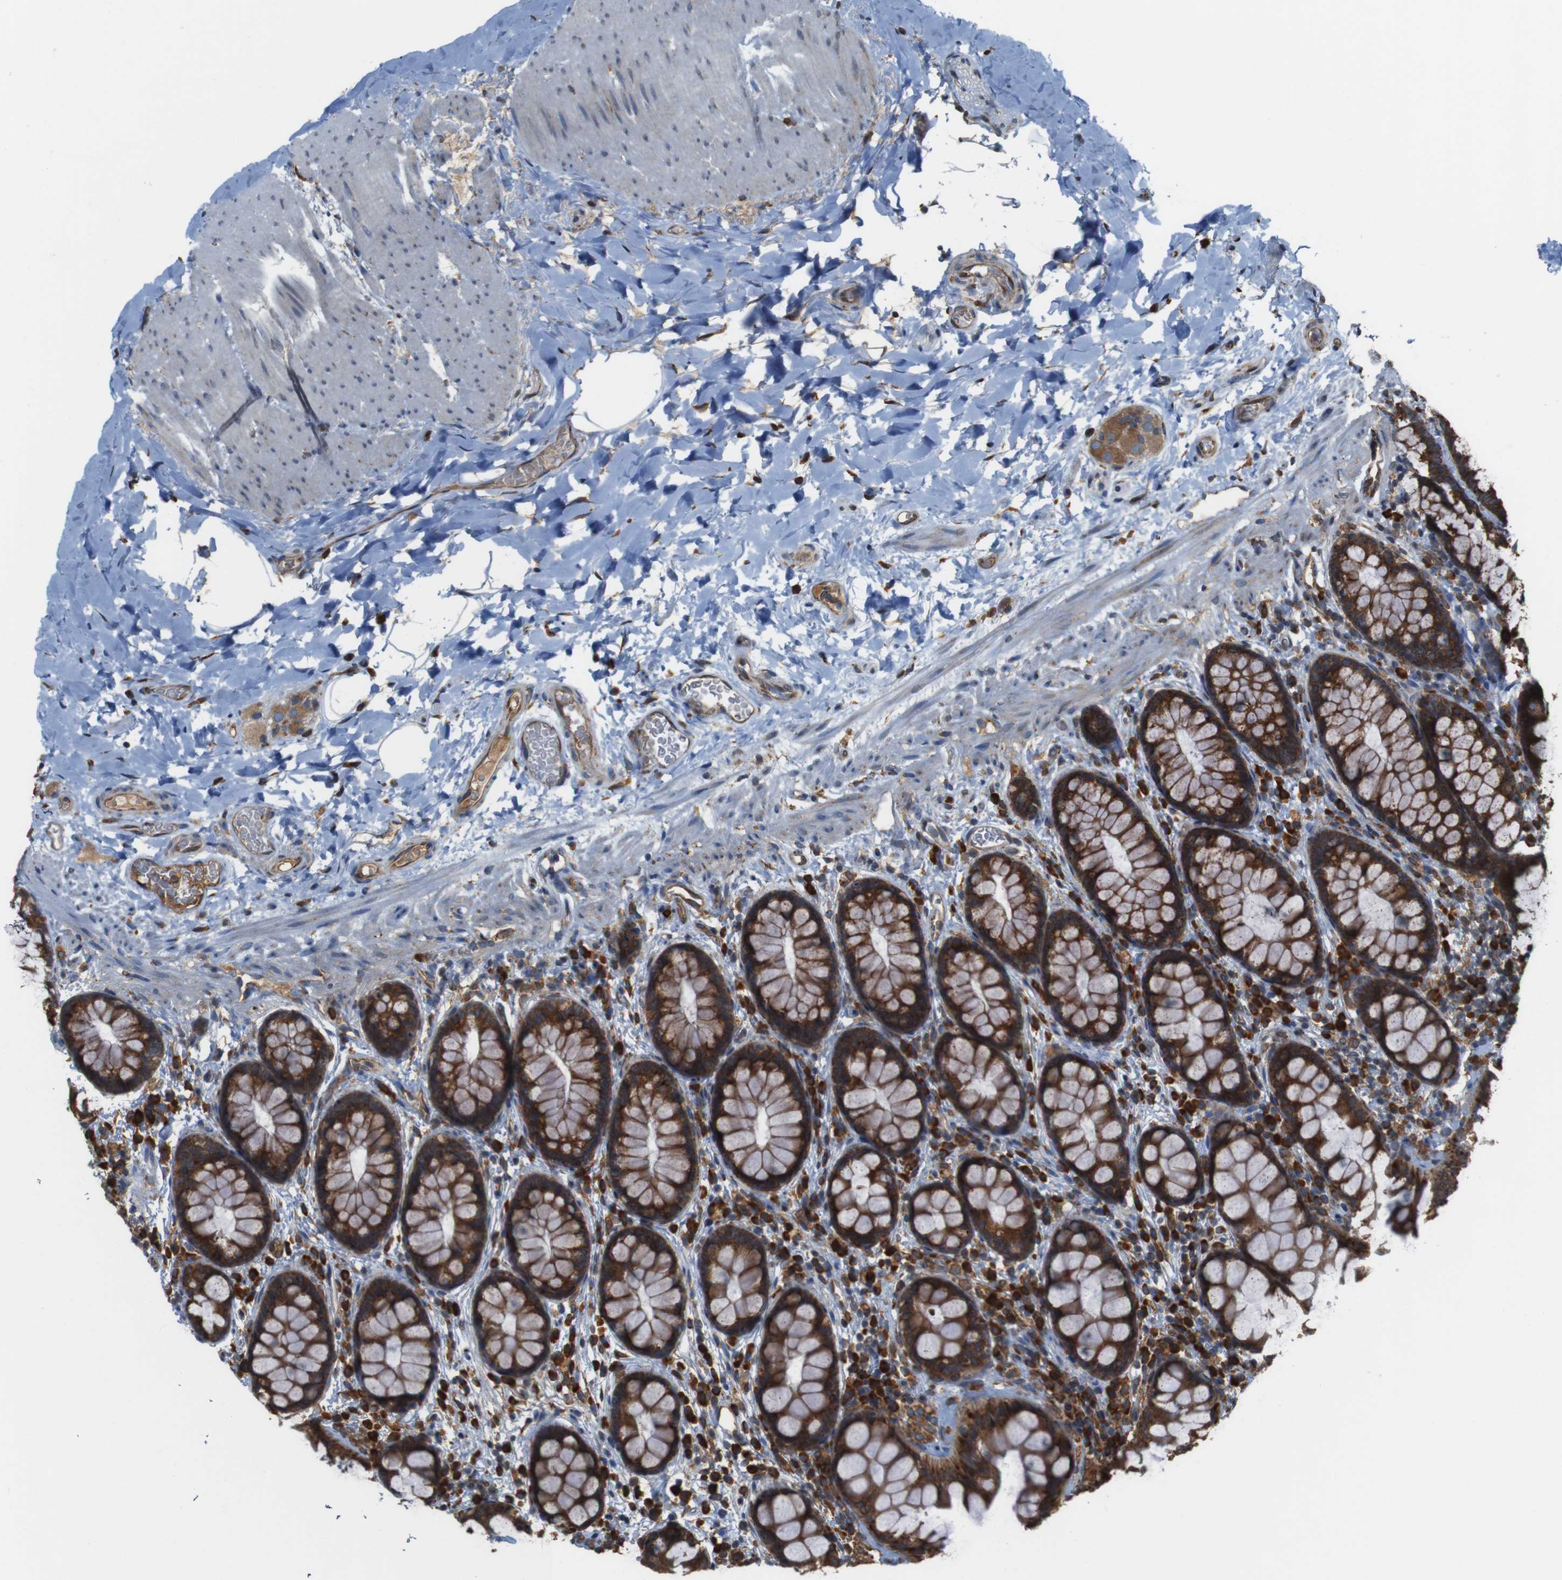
{"staining": {"intensity": "moderate", "quantity": ">75%", "location": "cytoplasmic/membranous"}, "tissue": "colon", "cell_type": "Endothelial cells", "image_type": "normal", "snomed": [{"axis": "morphology", "description": "Normal tissue, NOS"}, {"axis": "topography", "description": "Colon"}], "caption": "Immunohistochemistry micrograph of benign colon: colon stained using IHC displays medium levels of moderate protein expression localized specifically in the cytoplasmic/membranous of endothelial cells, appearing as a cytoplasmic/membranous brown color.", "gene": "UGGT1", "patient": {"sex": "female", "age": 80}}